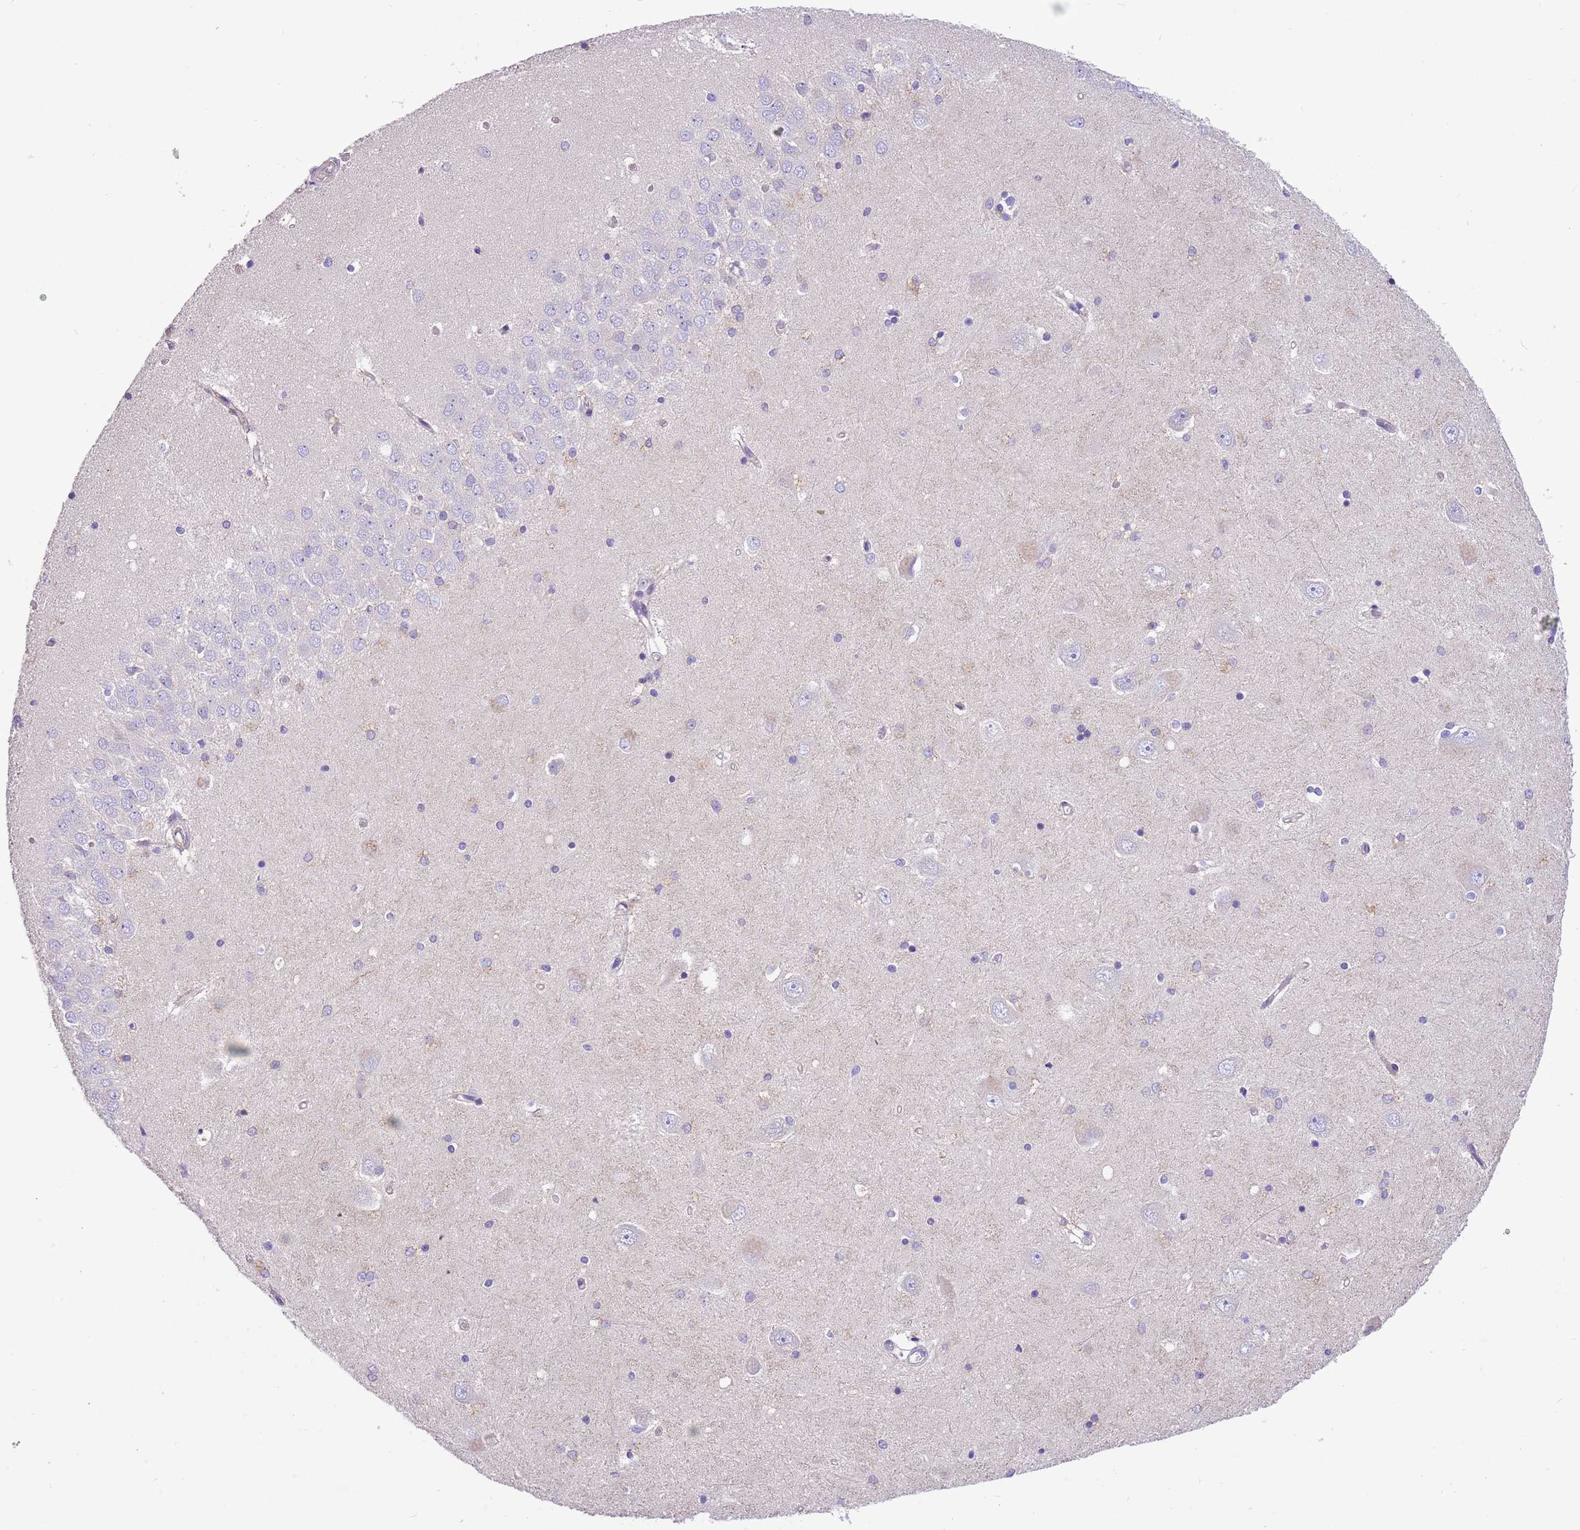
{"staining": {"intensity": "negative", "quantity": "none", "location": "none"}, "tissue": "hippocampus", "cell_type": "Glial cells", "image_type": "normal", "snomed": [{"axis": "morphology", "description": "Normal tissue, NOS"}, {"axis": "topography", "description": "Hippocampus"}], "caption": "Immunohistochemistry photomicrograph of unremarkable hippocampus: human hippocampus stained with DAB (3,3'-diaminobenzidine) shows no significant protein positivity in glial cells.", "gene": "SERINC3", "patient": {"sex": "male", "age": 45}}